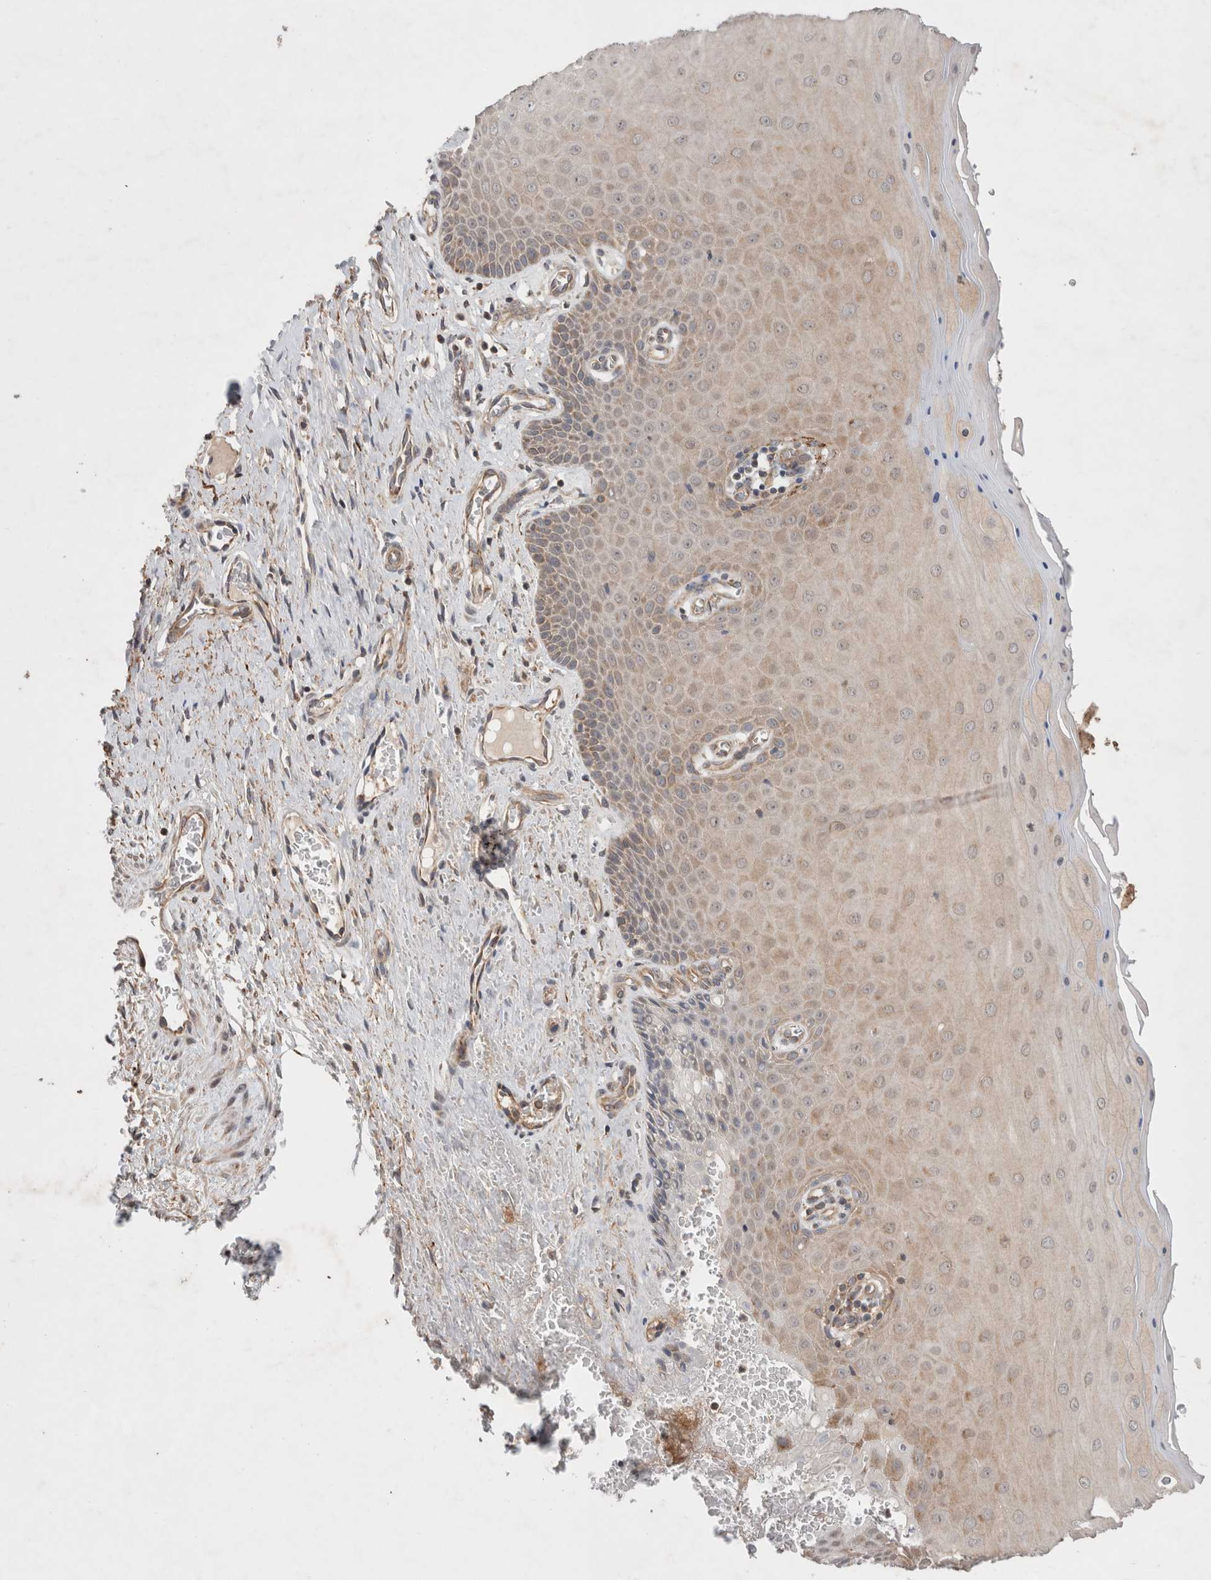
{"staining": {"intensity": "strong", "quantity": "25%-75%", "location": "cytoplasmic/membranous"}, "tissue": "cervix", "cell_type": "Glandular cells", "image_type": "normal", "snomed": [{"axis": "morphology", "description": "Normal tissue, NOS"}, {"axis": "topography", "description": "Cervix"}], "caption": "High-magnification brightfield microscopy of benign cervix stained with DAB (brown) and counterstained with hematoxylin (blue). glandular cells exhibit strong cytoplasmic/membranous positivity is identified in approximately25%-75% of cells. The staining was performed using DAB (3,3'-diaminobenzidine) to visualize the protein expression in brown, while the nuclei were stained in blue with hematoxylin (Magnification: 20x).", "gene": "HROB", "patient": {"sex": "female", "age": 55}}